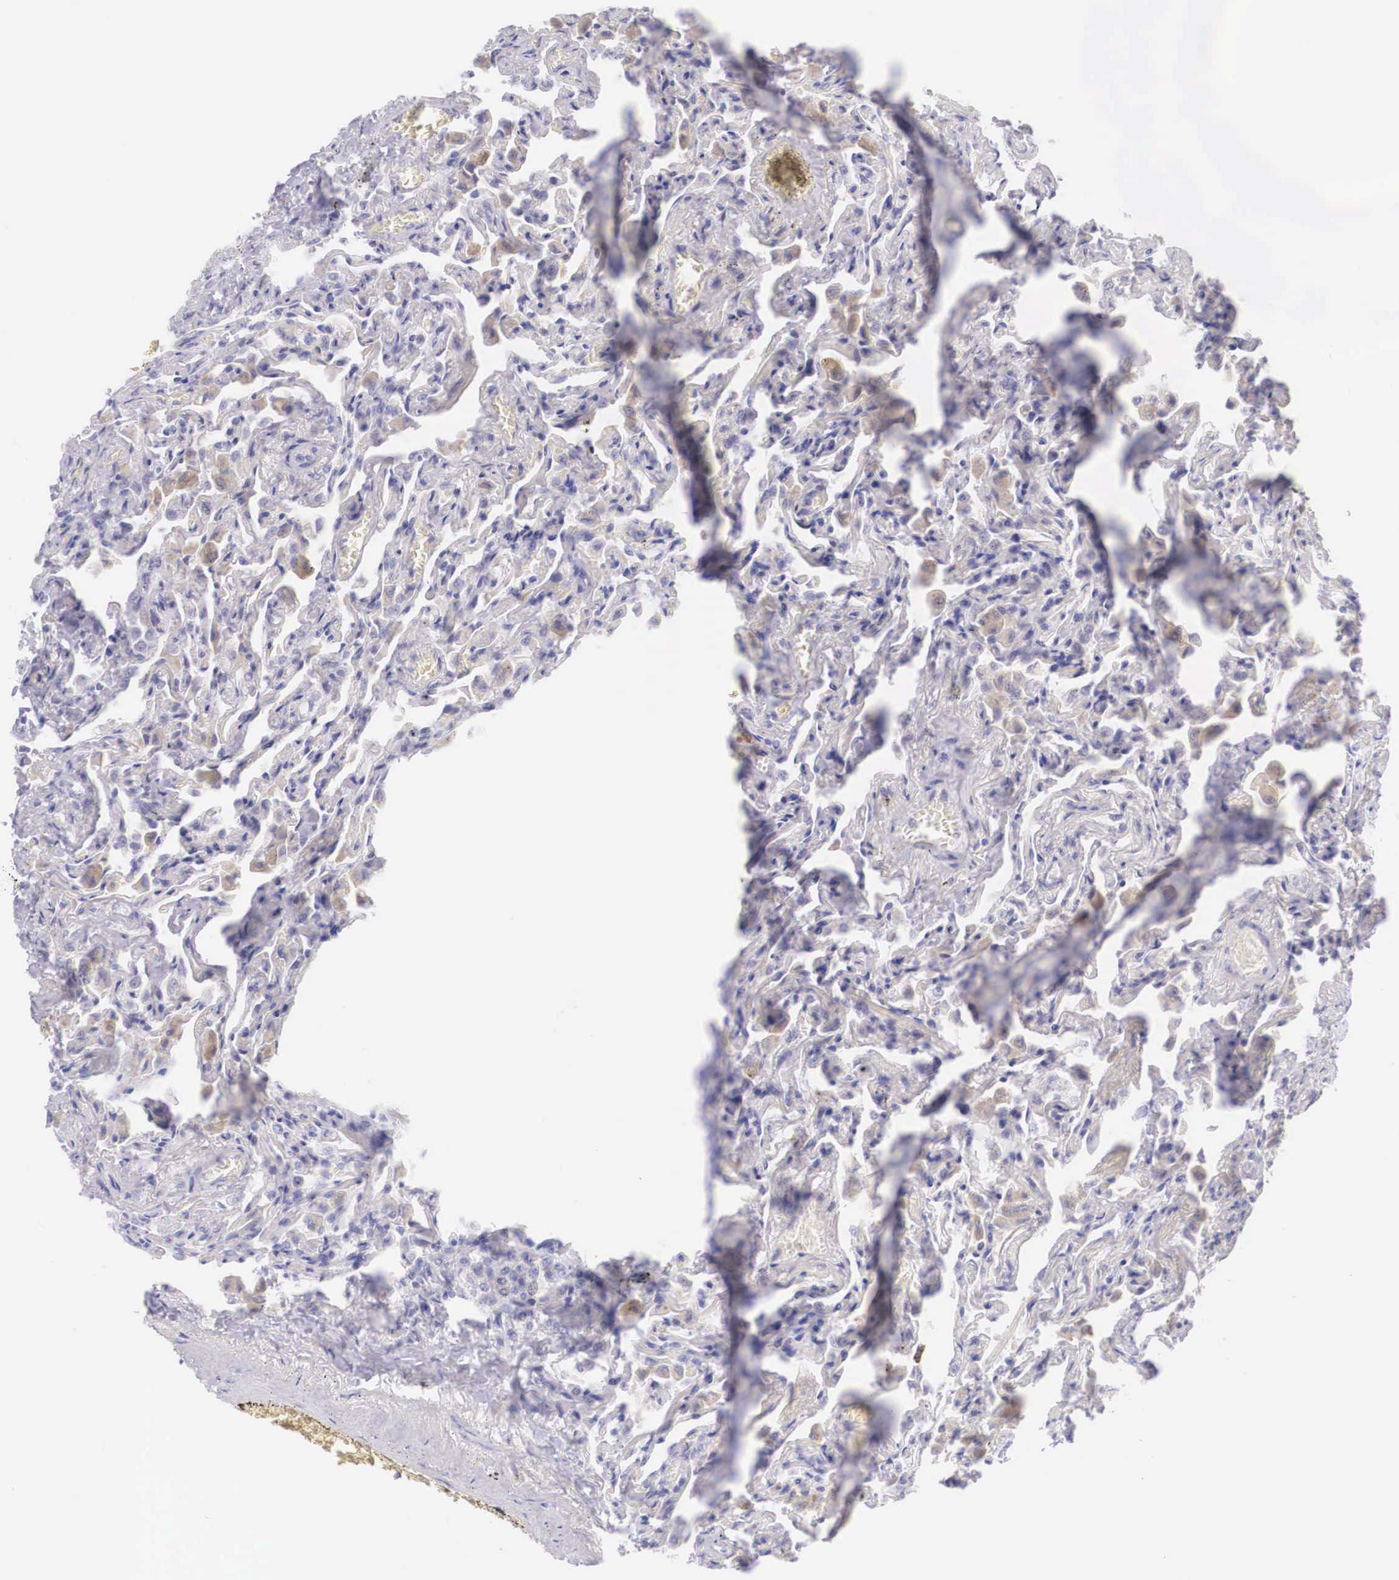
{"staining": {"intensity": "negative", "quantity": "none", "location": "none"}, "tissue": "lung", "cell_type": "Alveolar cells", "image_type": "normal", "snomed": [{"axis": "morphology", "description": "Normal tissue, NOS"}, {"axis": "topography", "description": "Lung"}], "caption": "Protein analysis of normal lung exhibits no significant expression in alveolar cells. Brightfield microscopy of IHC stained with DAB (3,3'-diaminobenzidine) (brown) and hematoxylin (blue), captured at high magnification.", "gene": "BCL6", "patient": {"sex": "male", "age": 73}}